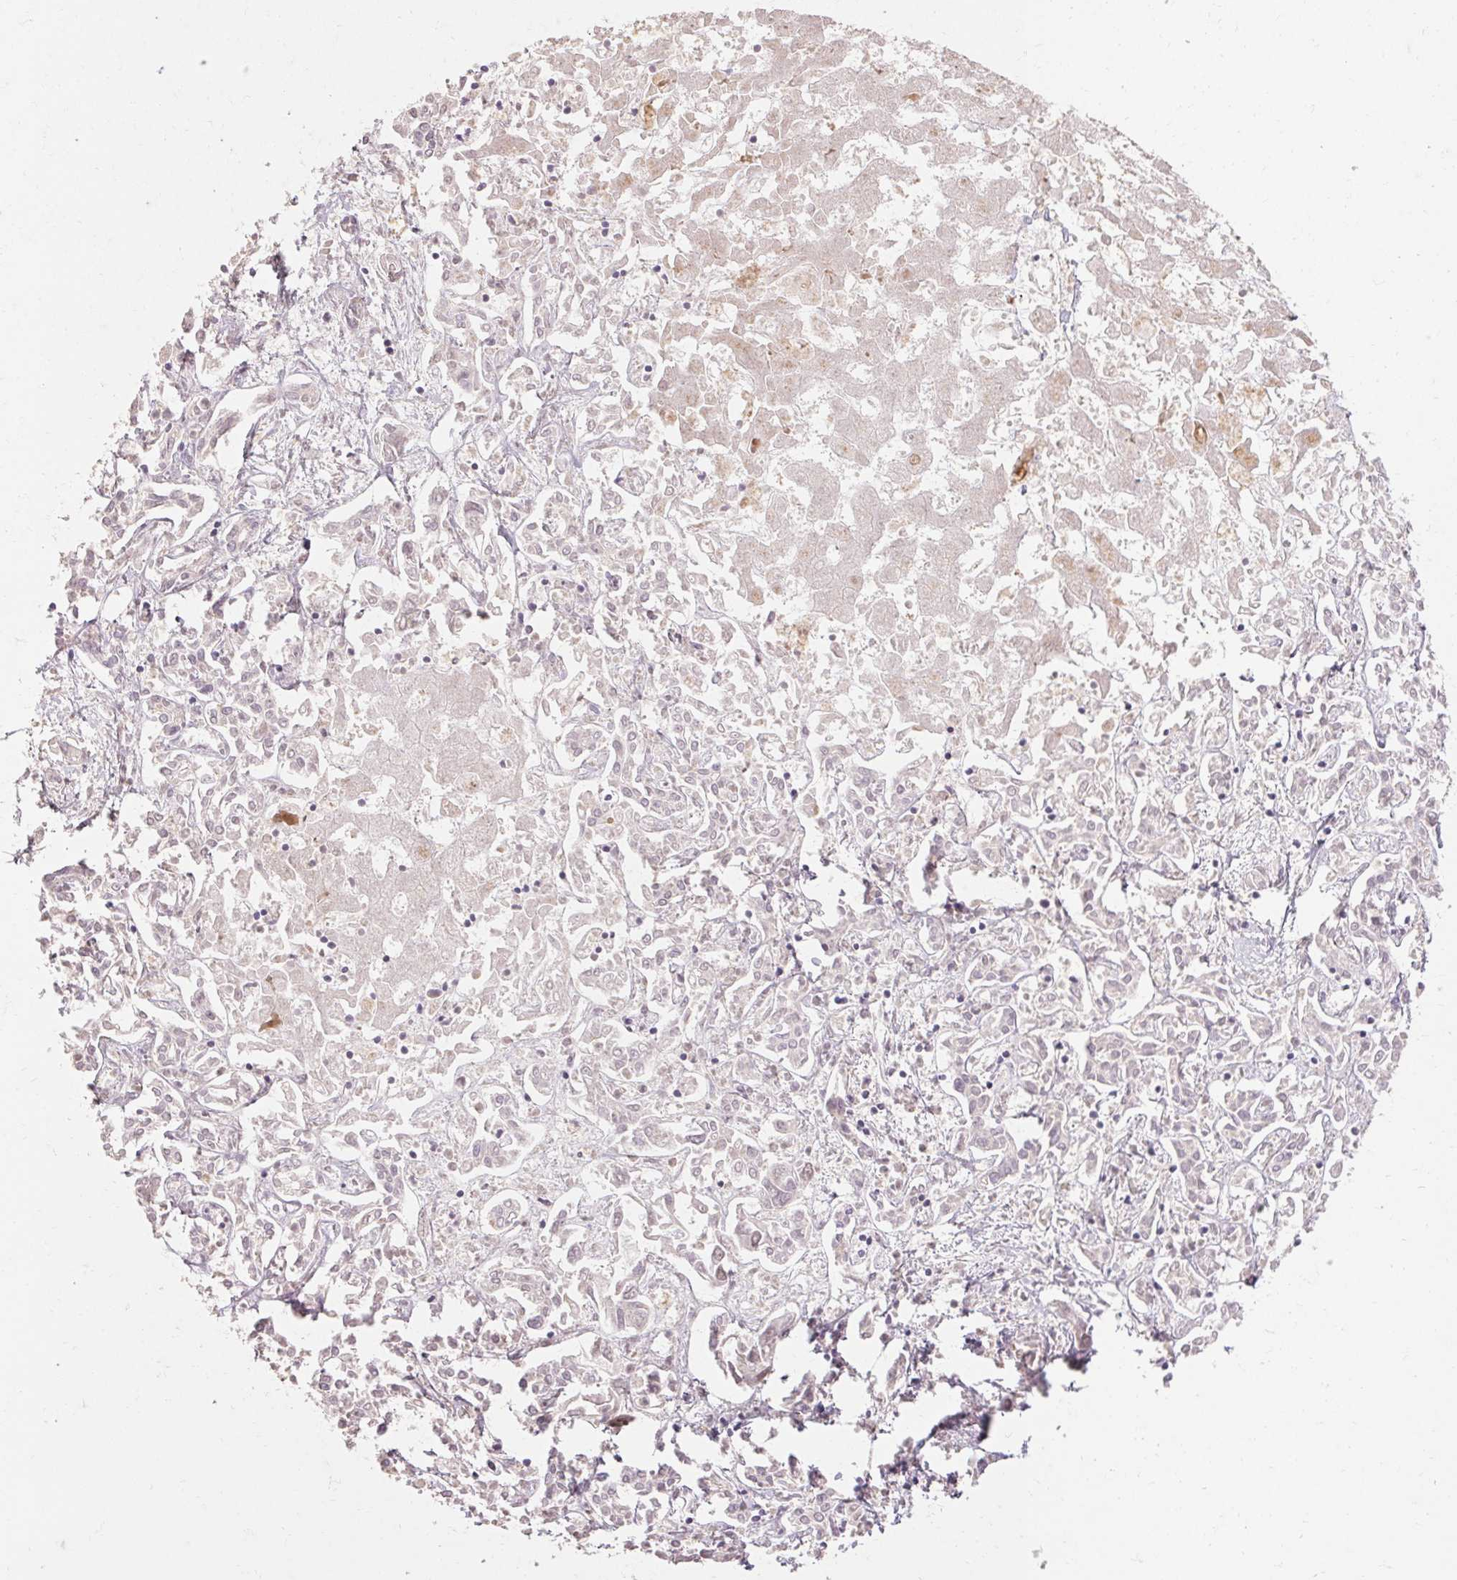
{"staining": {"intensity": "weak", "quantity": "<25%", "location": "nuclear"}, "tissue": "liver cancer", "cell_type": "Tumor cells", "image_type": "cancer", "snomed": [{"axis": "morphology", "description": "Cholangiocarcinoma"}, {"axis": "topography", "description": "Liver"}], "caption": "Image shows no protein staining in tumor cells of cholangiocarcinoma (liver) tissue.", "gene": "SKP2", "patient": {"sex": "female", "age": 64}}